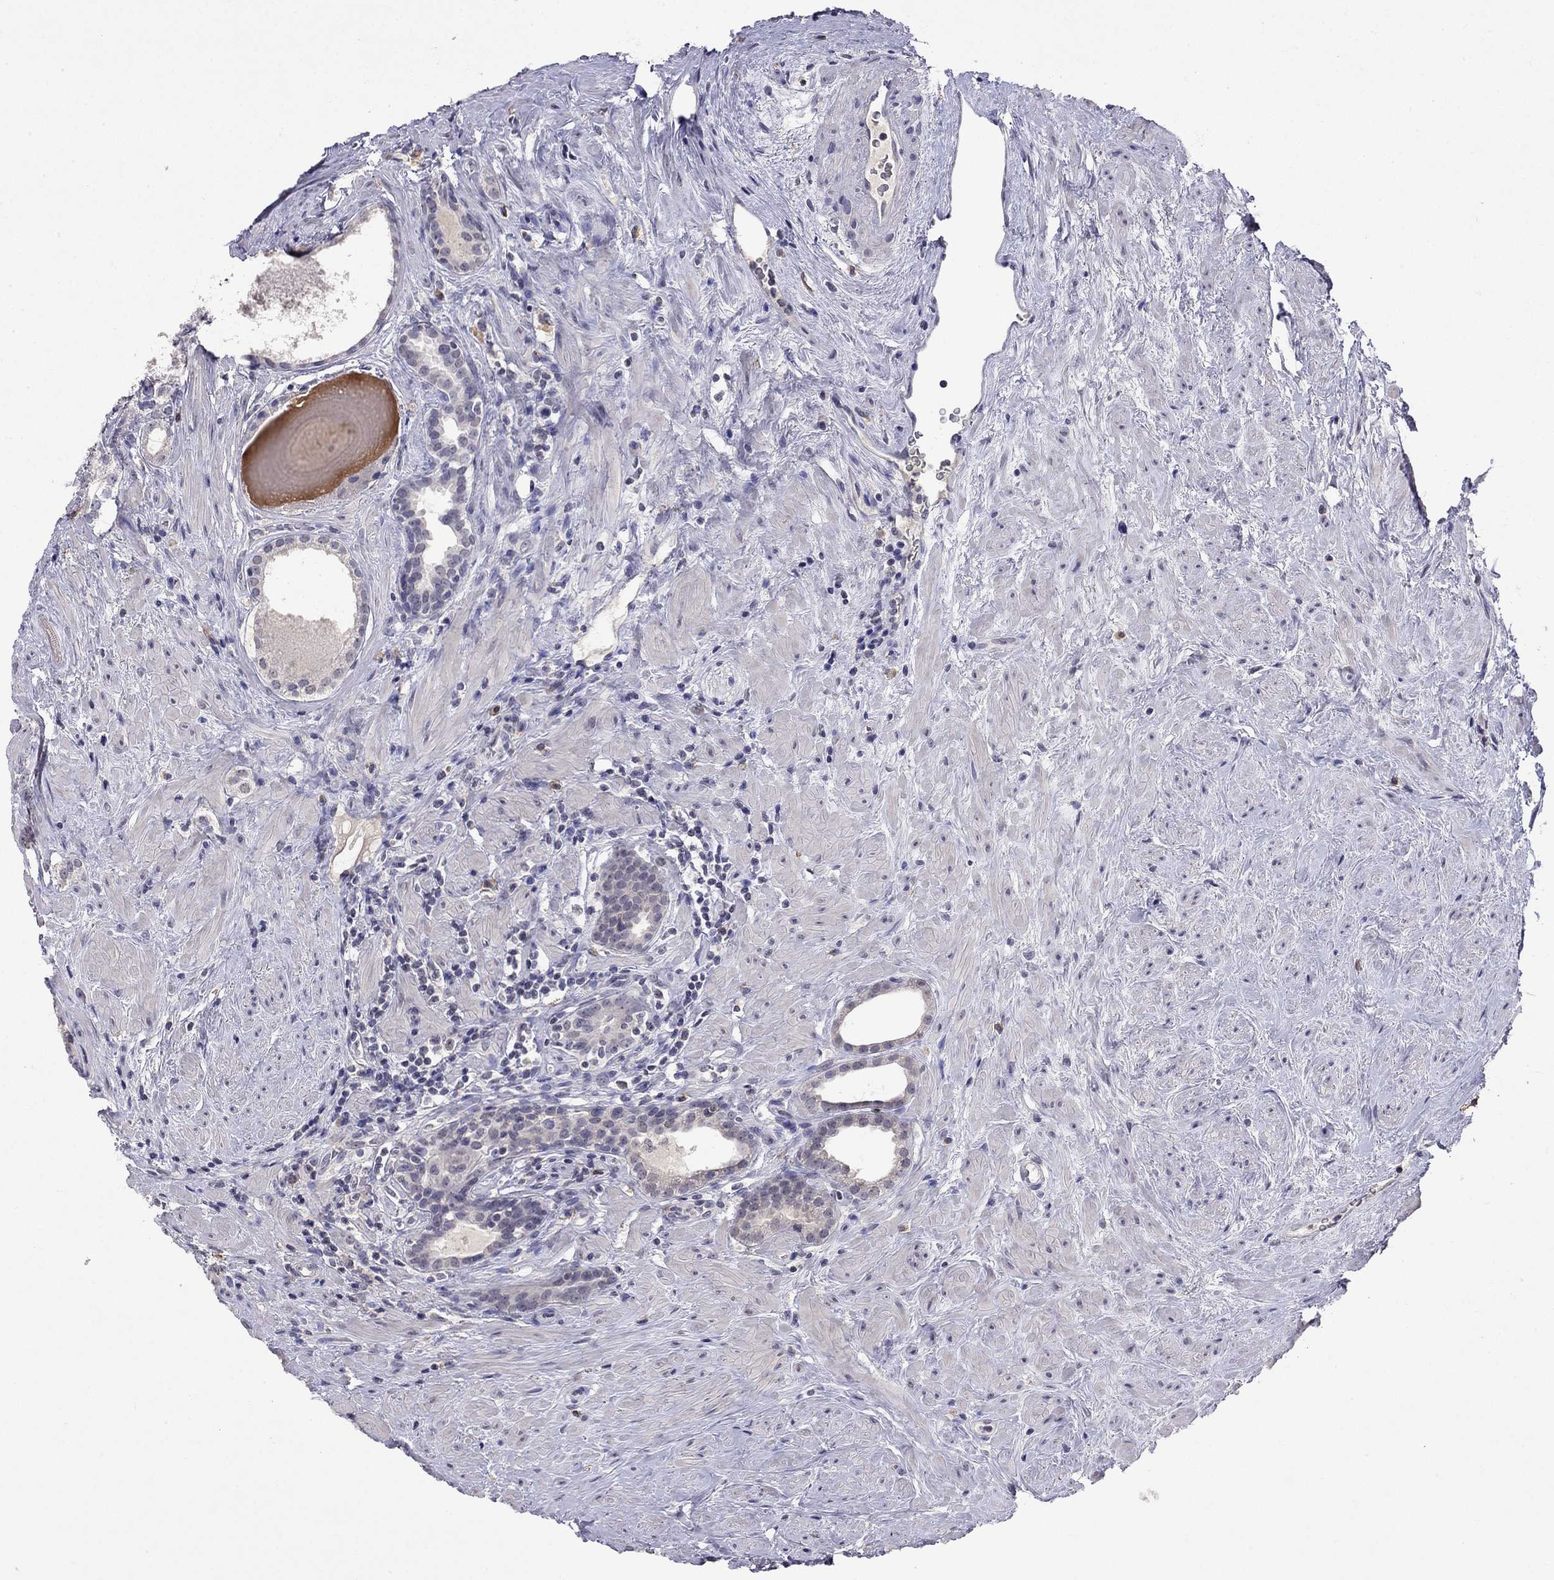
{"staining": {"intensity": "negative", "quantity": "none", "location": "none"}, "tissue": "prostate cancer", "cell_type": "Tumor cells", "image_type": "cancer", "snomed": [{"axis": "morphology", "description": "Adenocarcinoma, NOS"}, {"axis": "morphology", "description": "Adenocarcinoma, High grade"}, {"axis": "topography", "description": "Prostate"}], "caption": "Adenocarcinoma (prostate) was stained to show a protein in brown. There is no significant positivity in tumor cells. (DAB immunohistochemistry, high magnification).", "gene": "WNK3", "patient": {"sex": "male", "age": 64}}